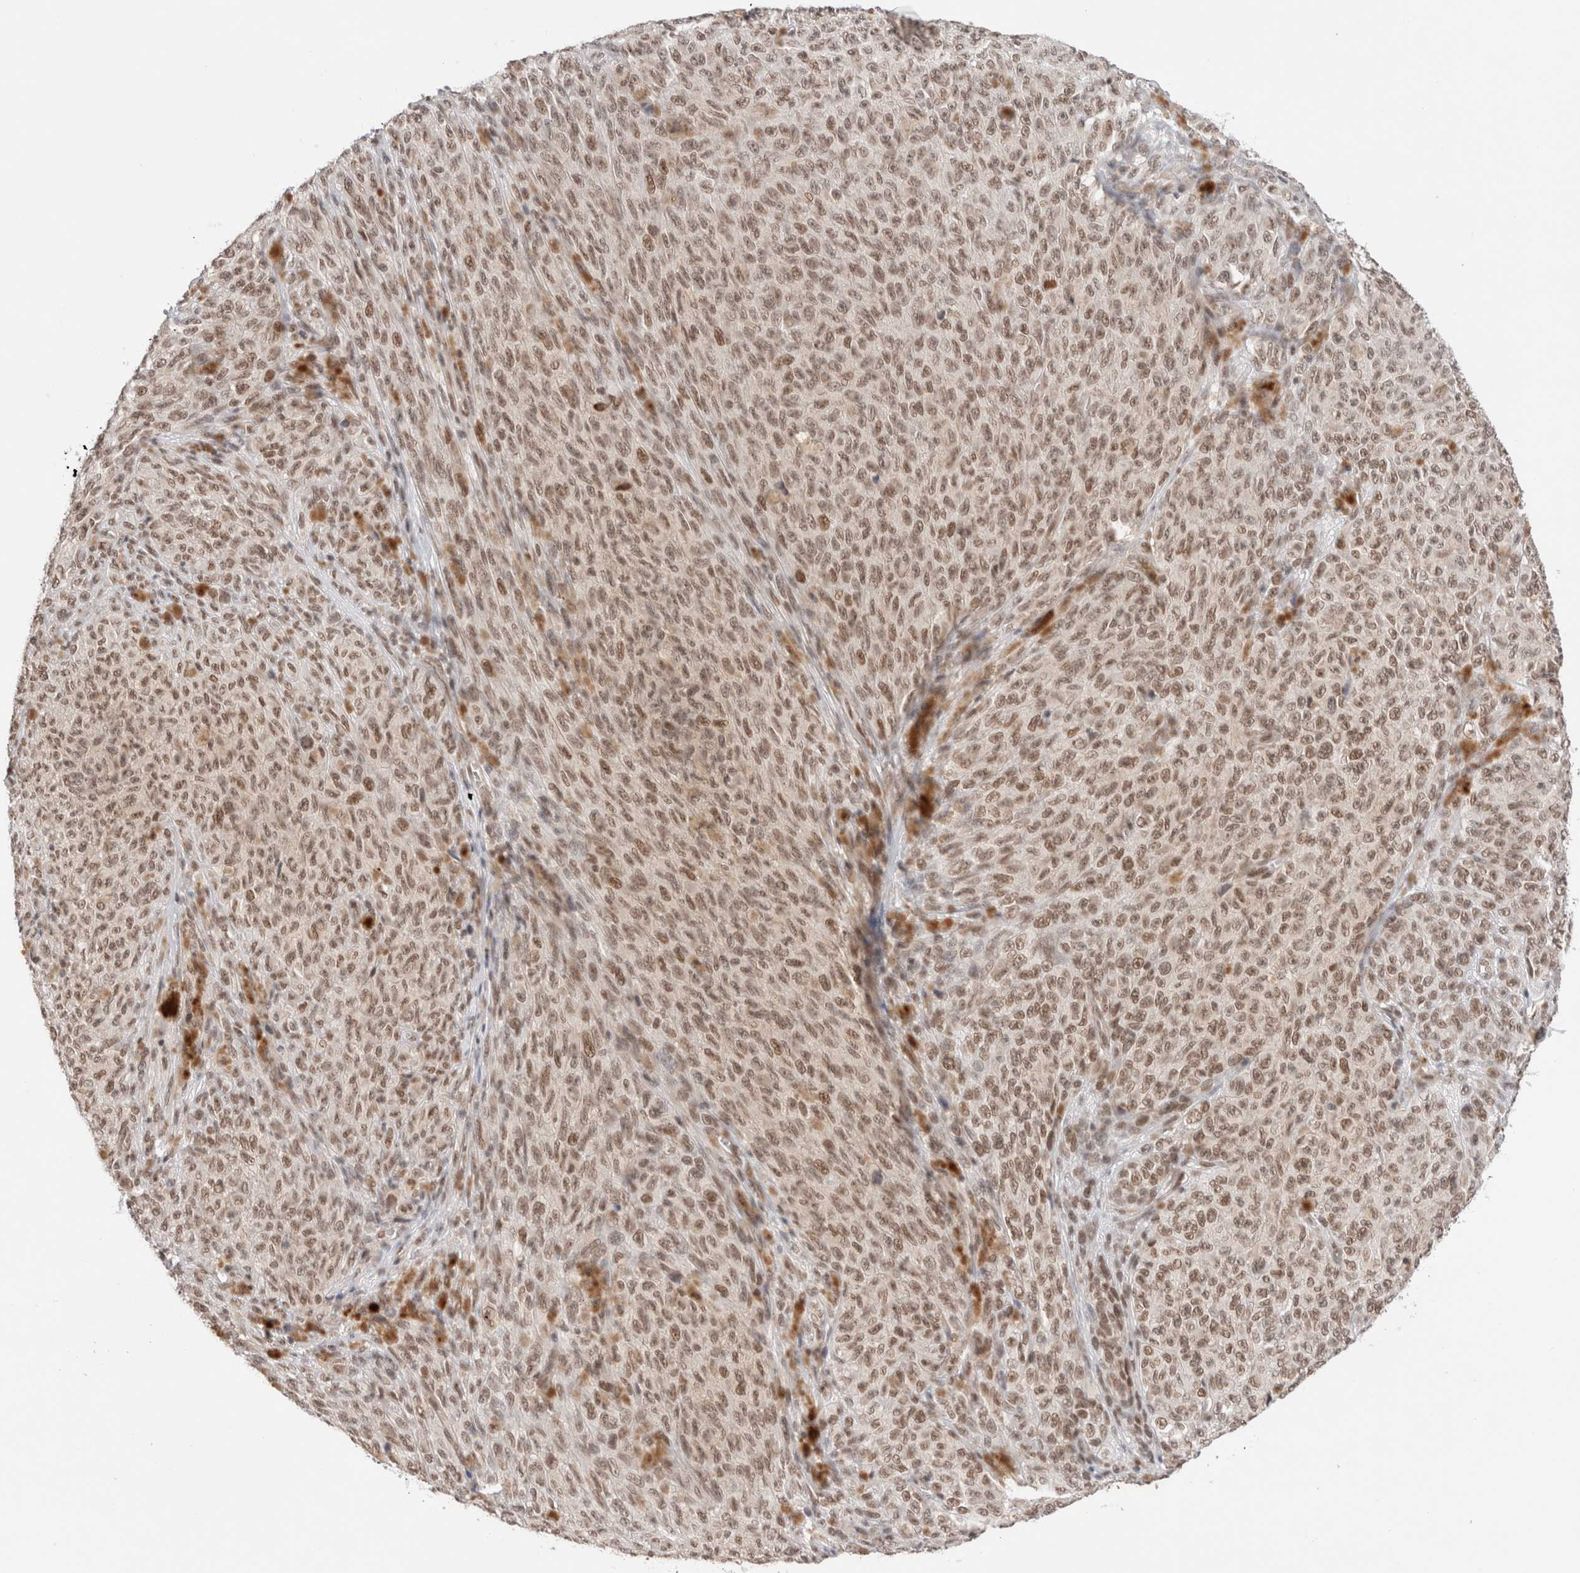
{"staining": {"intensity": "weak", "quantity": ">75%", "location": "nuclear"}, "tissue": "melanoma", "cell_type": "Tumor cells", "image_type": "cancer", "snomed": [{"axis": "morphology", "description": "Malignant melanoma, NOS"}, {"axis": "topography", "description": "Skin"}], "caption": "Human melanoma stained with a protein marker shows weak staining in tumor cells.", "gene": "GATAD2A", "patient": {"sex": "female", "age": 82}}